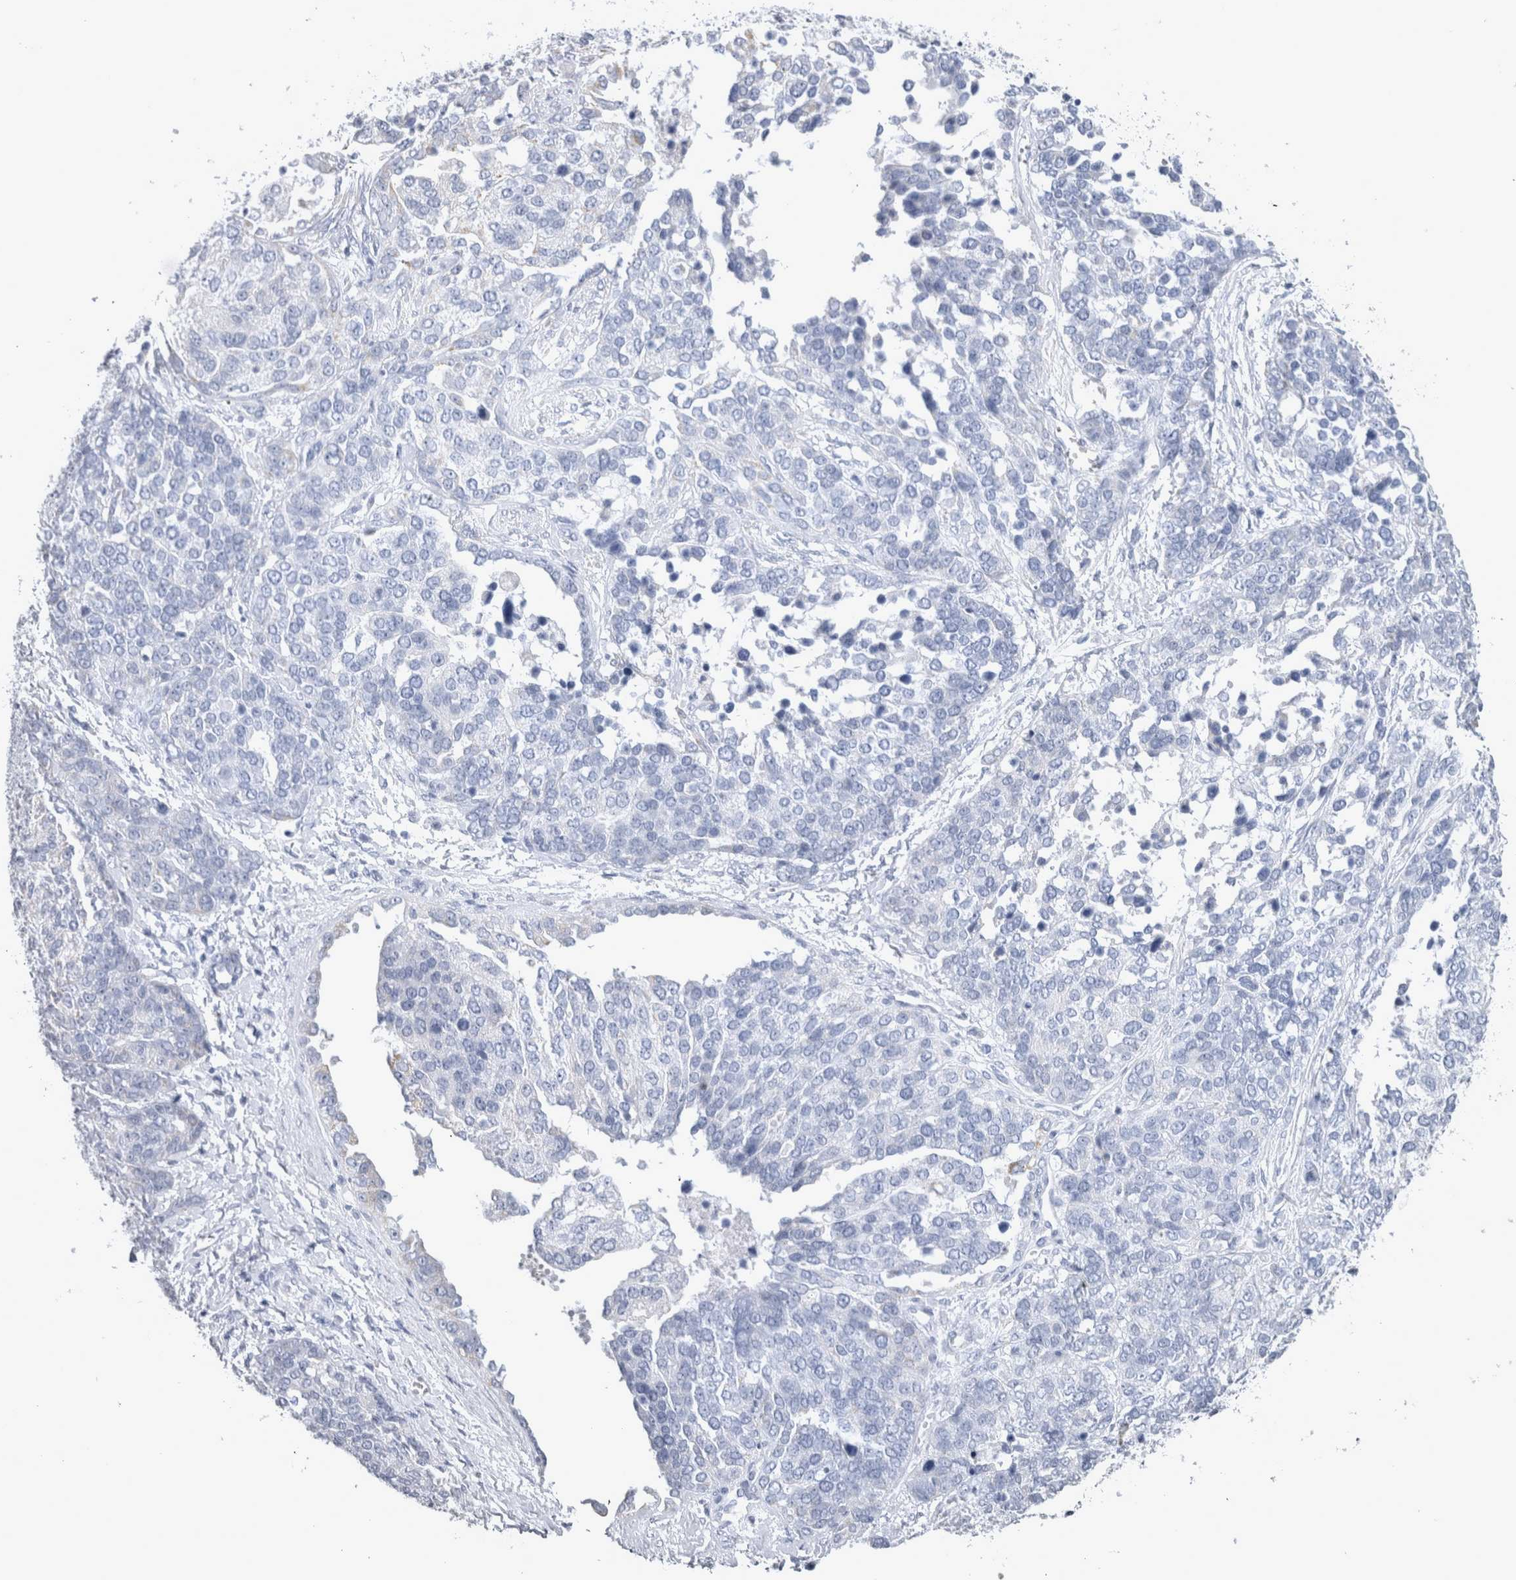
{"staining": {"intensity": "negative", "quantity": "none", "location": "none"}, "tissue": "ovarian cancer", "cell_type": "Tumor cells", "image_type": "cancer", "snomed": [{"axis": "morphology", "description": "Cystadenocarcinoma, serous, NOS"}, {"axis": "topography", "description": "Ovary"}], "caption": "The image demonstrates no significant positivity in tumor cells of ovarian cancer (serous cystadenocarcinoma).", "gene": "MSMB", "patient": {"sex": "female", "age": 44}}